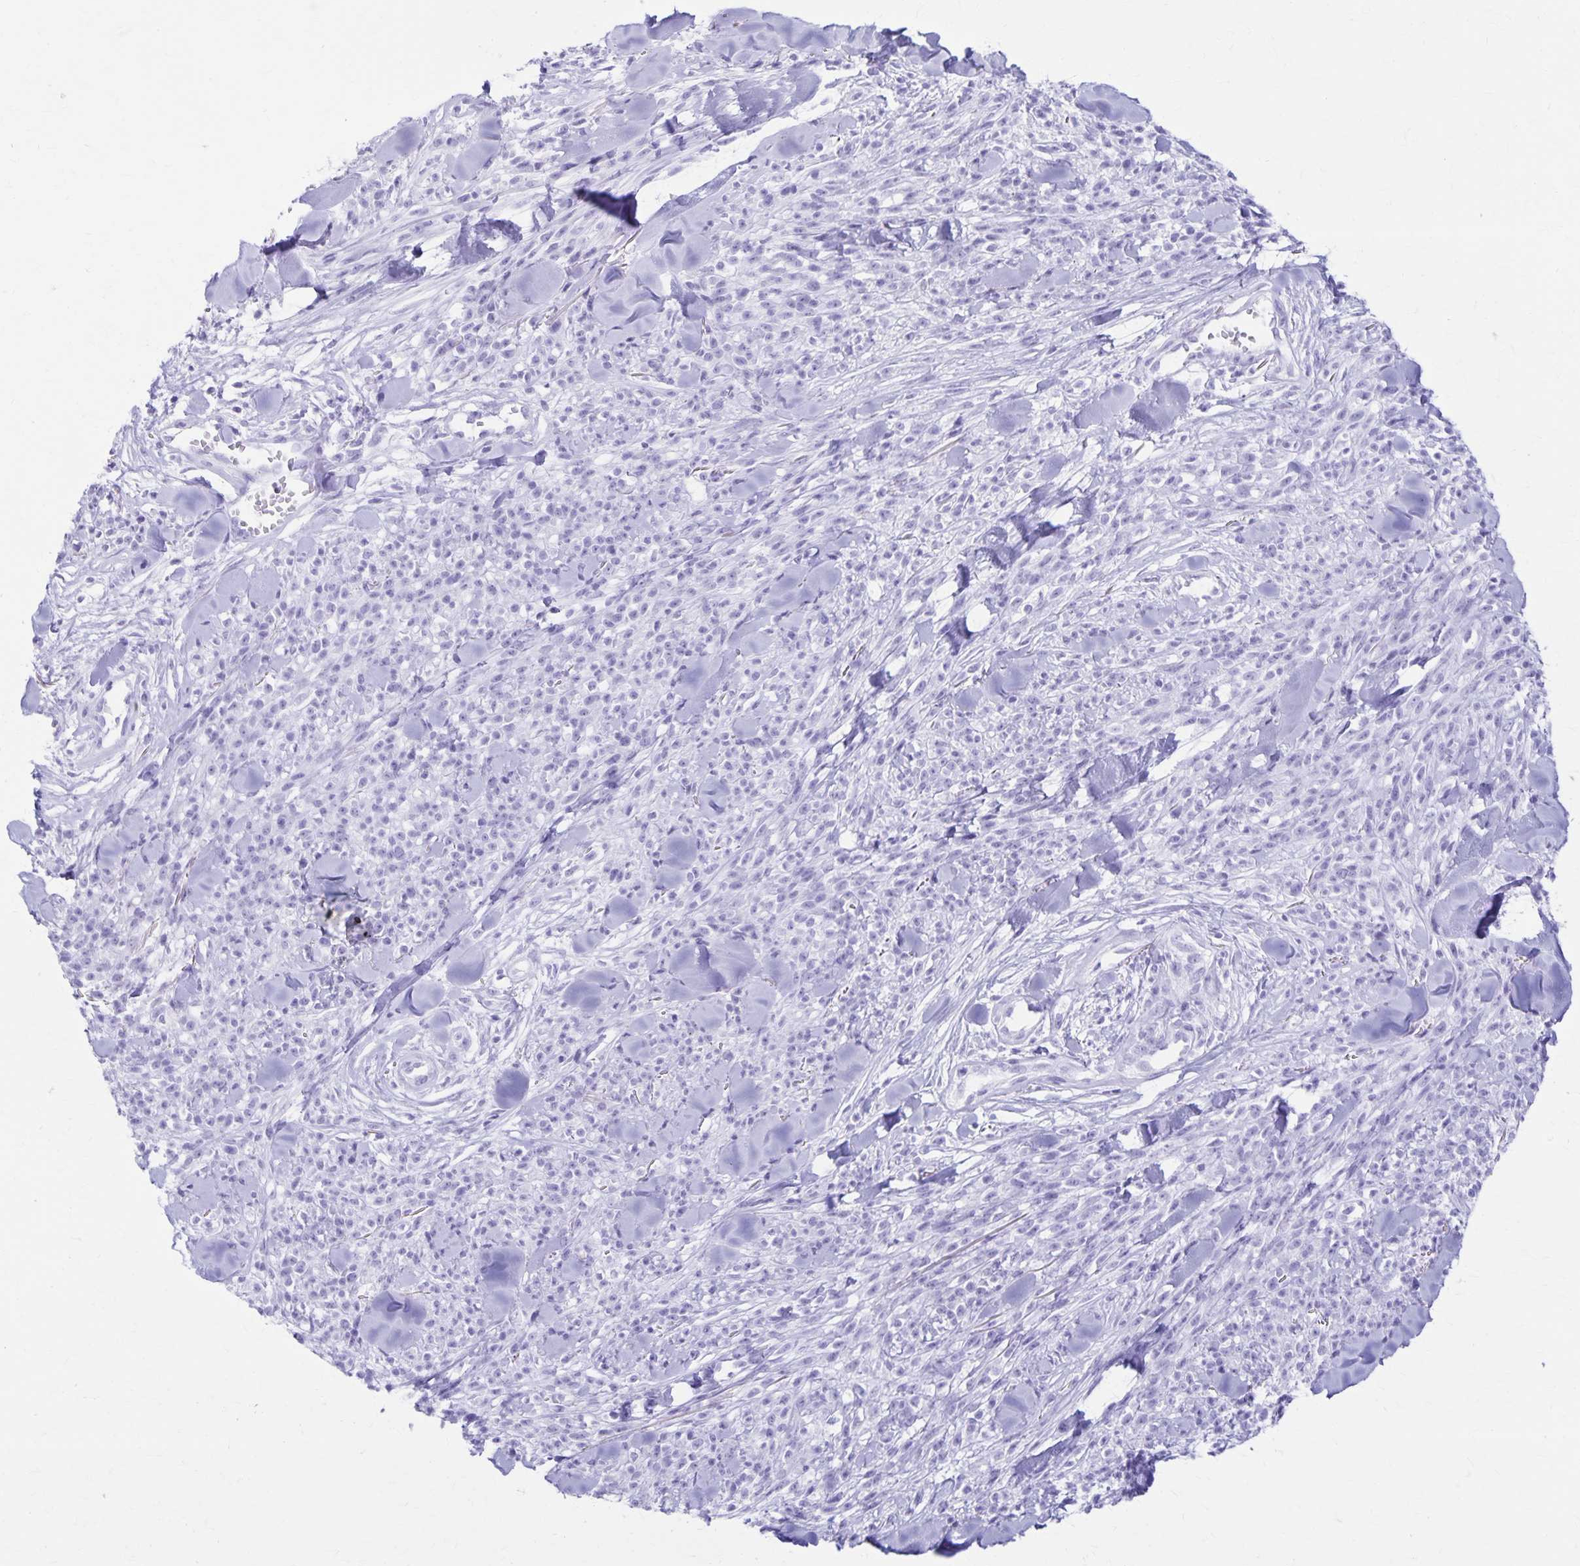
{"staining": {"intensity": "negative", "quantity": "none", "location": "none"}, "tissue": "melanoma", "cell_type": "Tumor cells", "image_type": "cancer", "snomed": [{"axis": "morphology", "description": "Malignant melanoma, NOS"}, {"axis": "topography", "description": "Skin"}, {"axis": "topography", "description": "Skin of trunk"}], "caption": "An image of melanoma stained for a protein displays no brown staining in tumor cells.", "gene": "DEFA5", "patient": {"sex": "male", "age": 74}}